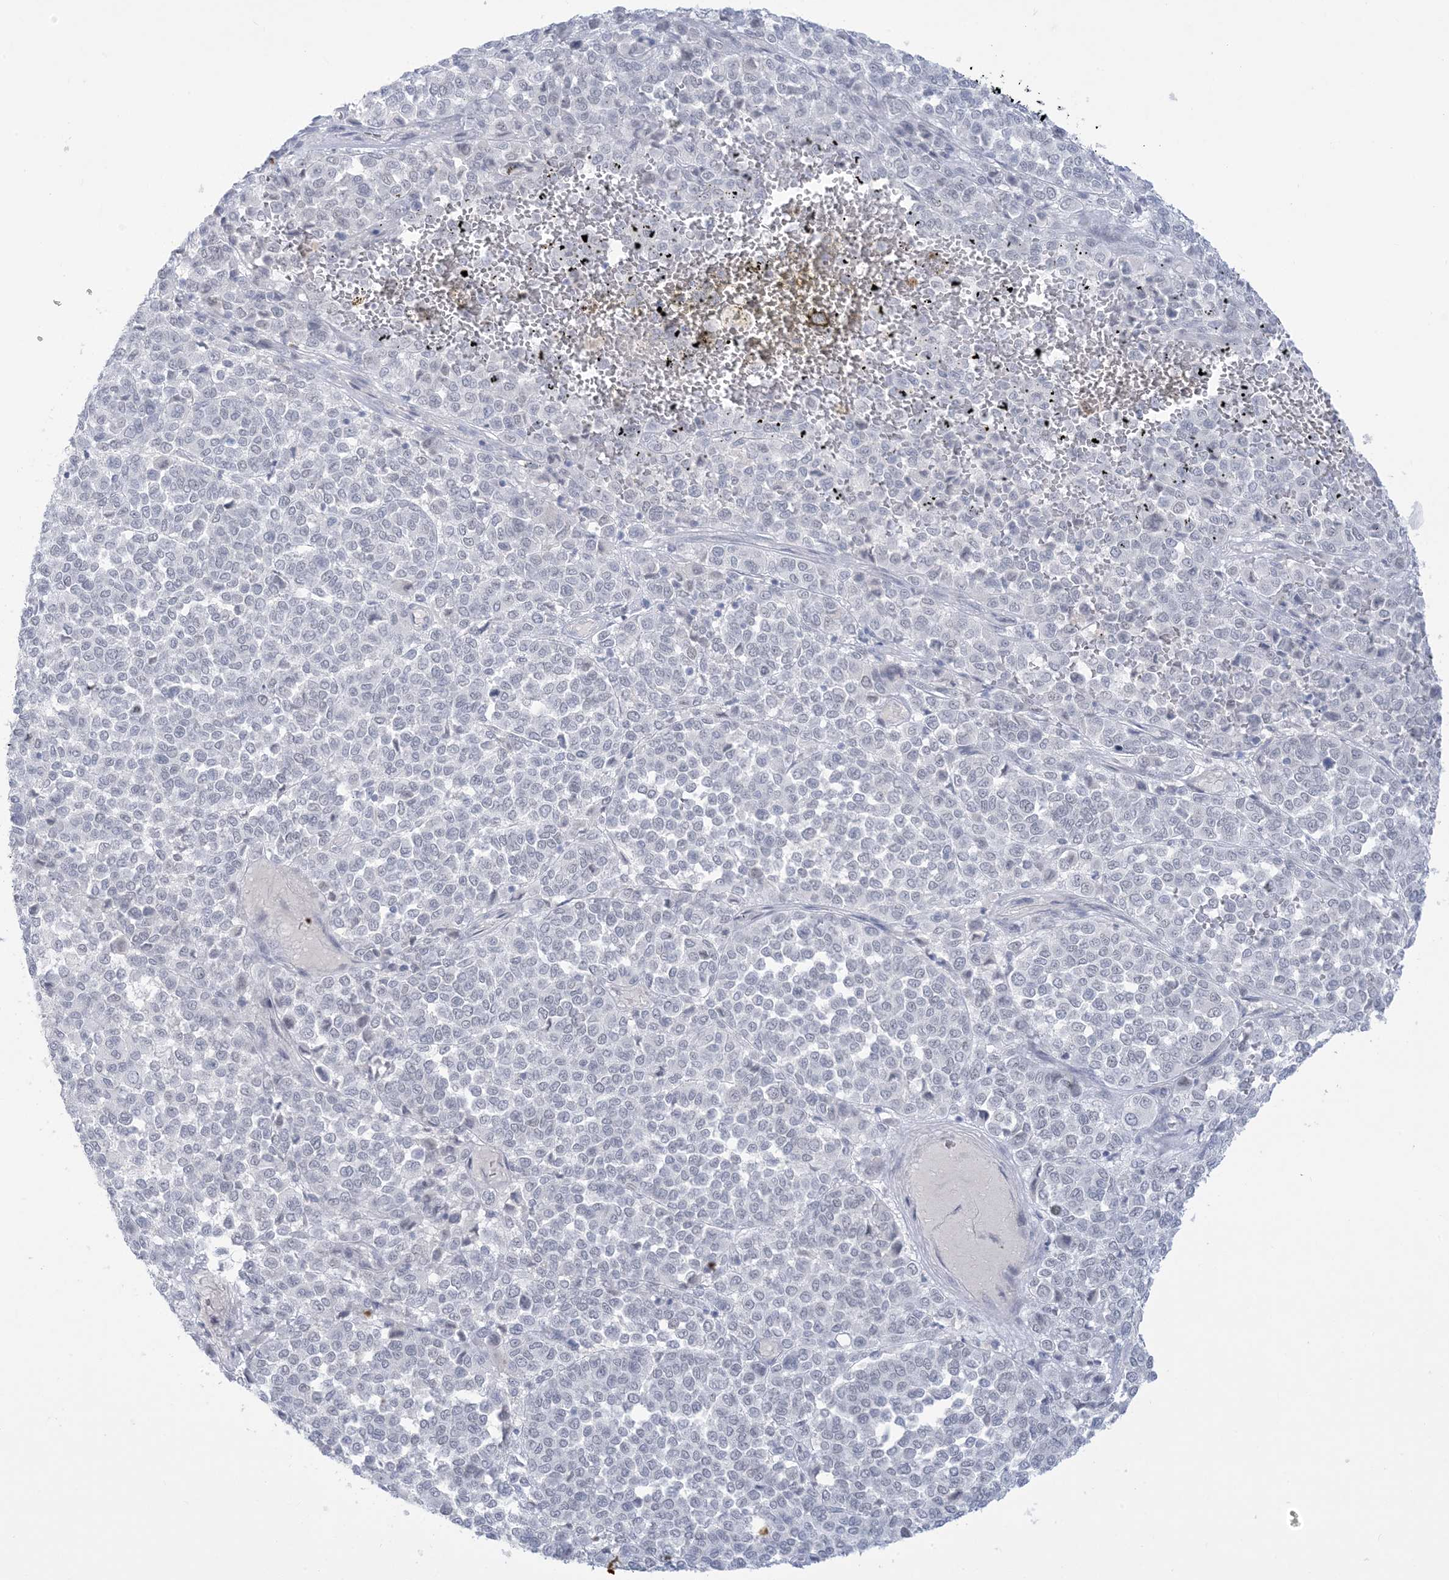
{"staining": {"intensity": "negative", "quantity": "none", "location": "none"}, "tissue": "melanoma", "cell_type": "Tumor cells", "image_type": "cancer", "snomed": [{"axis": "morphology", "description": "Malignant melanoma, Metastatic site"}, {"axis": "topography", "description": "Pancreas"}], "caption": "An IHC micrograph of melanoma is shown. There is no staining in tumor cells of melanoma.", "gene": "HOMEZ", "patient": {"sex": "female", "age": 30}}